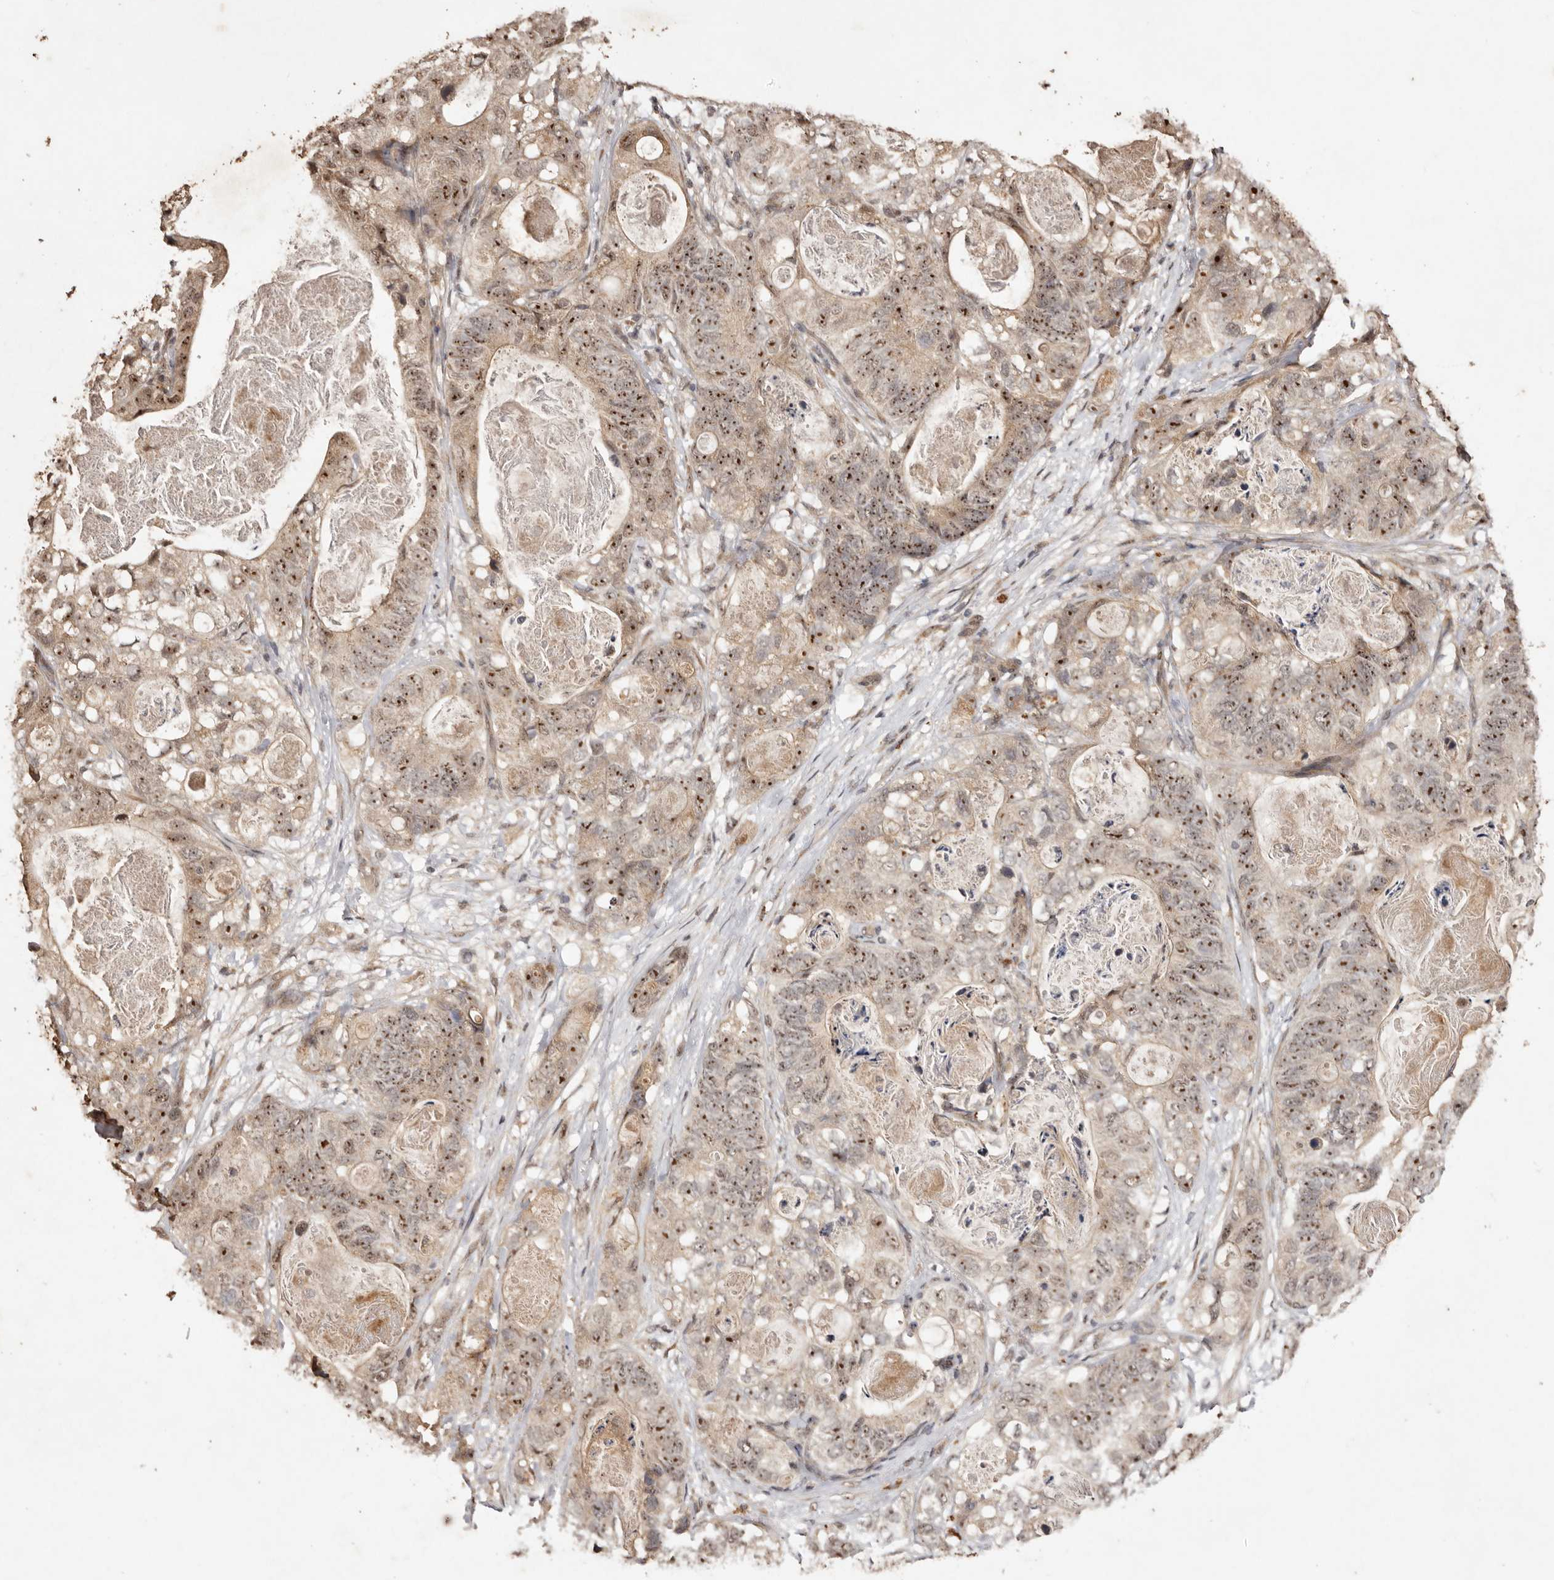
{"staining": {"intensity": "moderate", "quantity": ">75%", "location": "cytoplasmic/membranous,nuclear"}, "tissue": "stomach cancer", "cell_type": "Tumor cells", "image_type": "cancer", "snomed": [{"axis": "morphology", "description": "Normal tissue, NOS"}, {"axis": "morphology", "description": "Adenocarcinoma, NOS"}, {"axis": "topography", "description": "Stomach"}], "caption": "Protein staining by IHC demonstrates moderate cytoplasmic/membranous and nuclear expression in approximately >75% of tumor cells in stomach cancer.", "gene": "NOTCH1", "patient": {"sex": "female", "age": 89}}